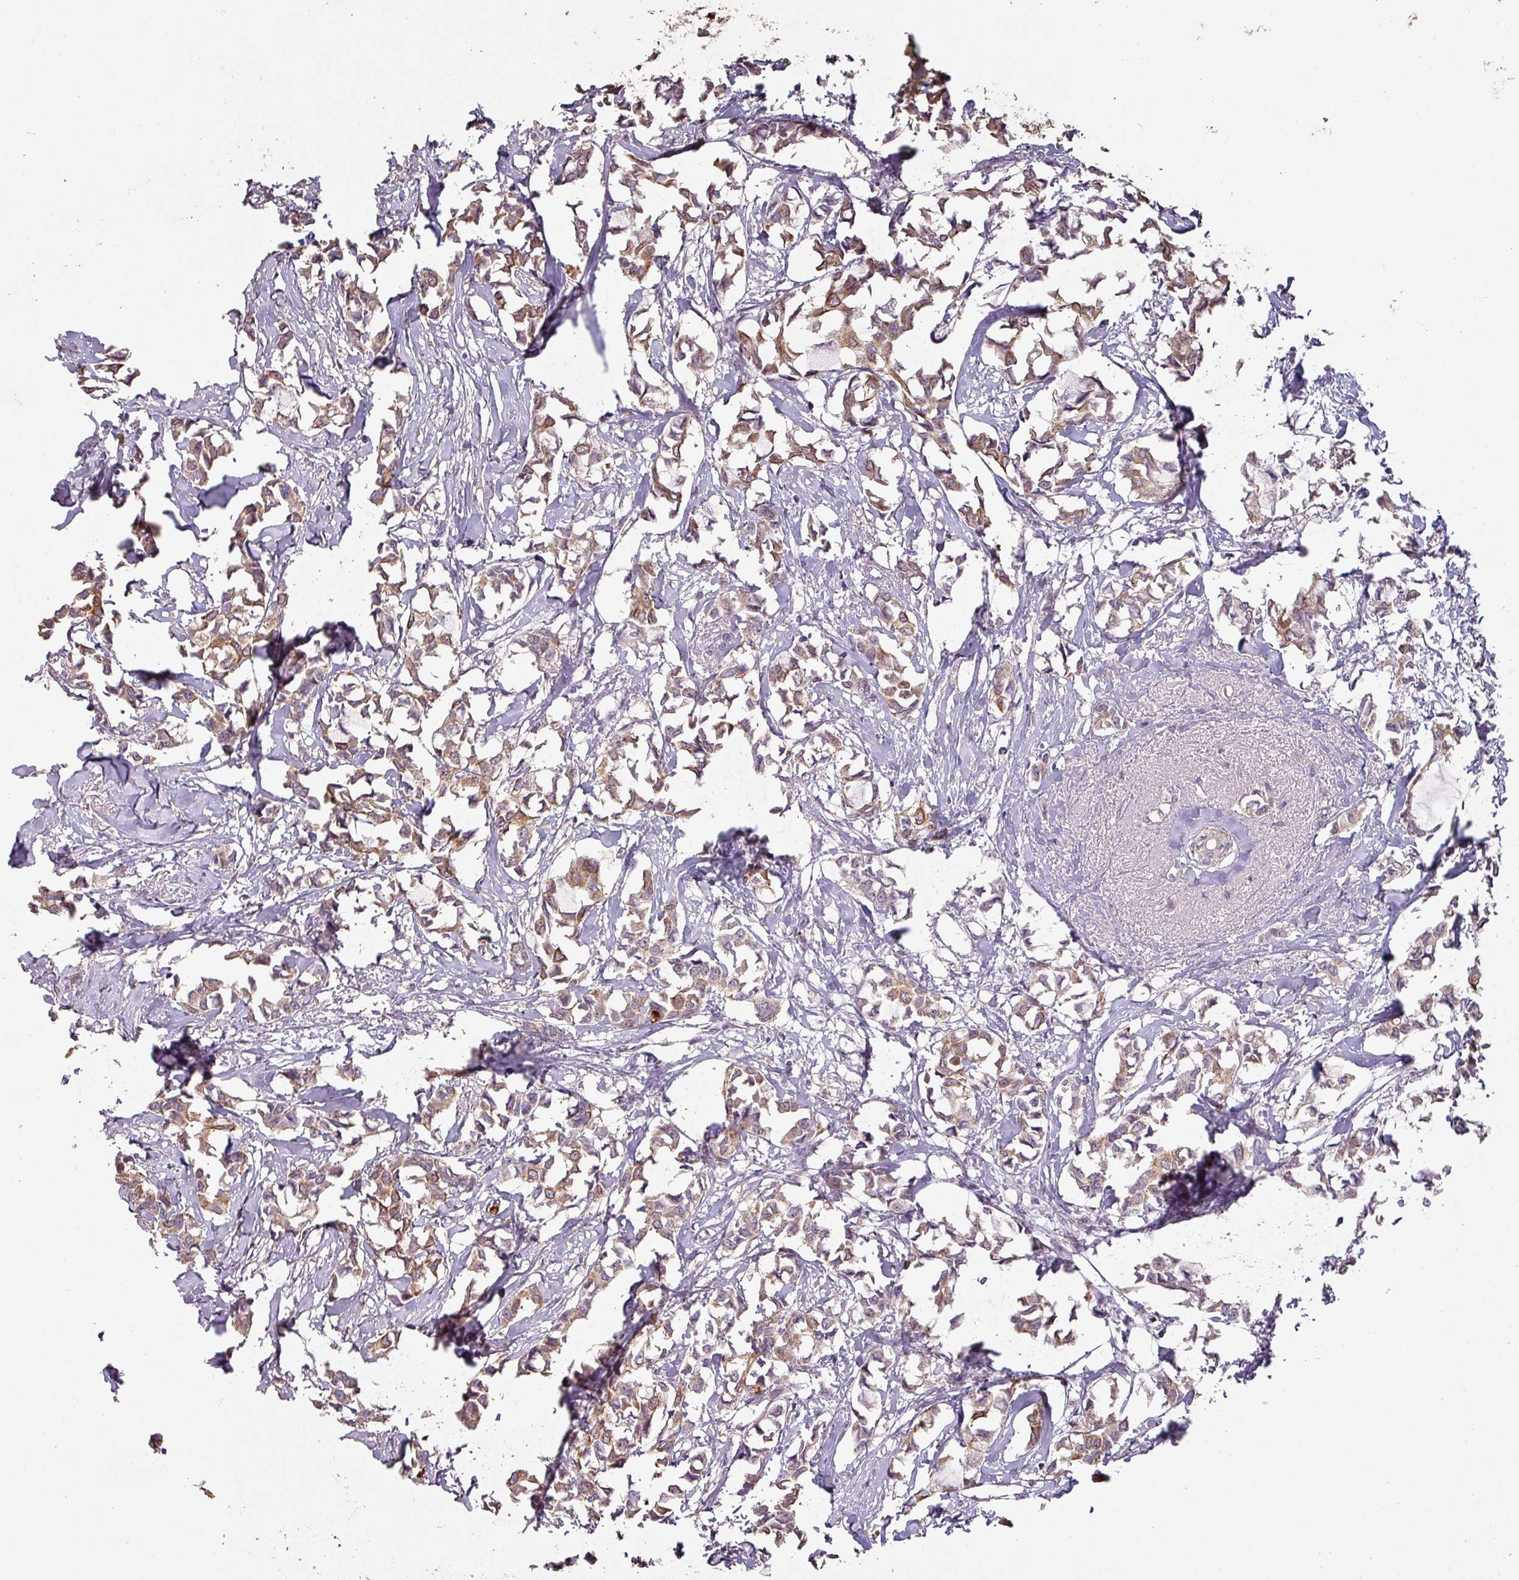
{"staining": {"intensity": "weak", "quantity": ">75%", "location": "cytoplasmic/membranous"}, "tissue": "breast cancer", "cell_type": "Tumor cells", "image_type": "cancer", "snomed": [{"axis": "morphology", "description": "Duct carcinoma"}, {"axis": "topography", "description": "Breast"}], "caption": "High-magnification brightfield microscopy of breast cancer (intraductal carcinoma) stained with DAB (3,3'-diaminobenzidine) (brown) and counterstained with hematoxylin (blue). tumor cells exhibit weak cytoplasmic/membranous expression is appreciated in about>75% of cells.", "gene": "LYPLA1", "patient": {"sex": "female", "age": 73}}